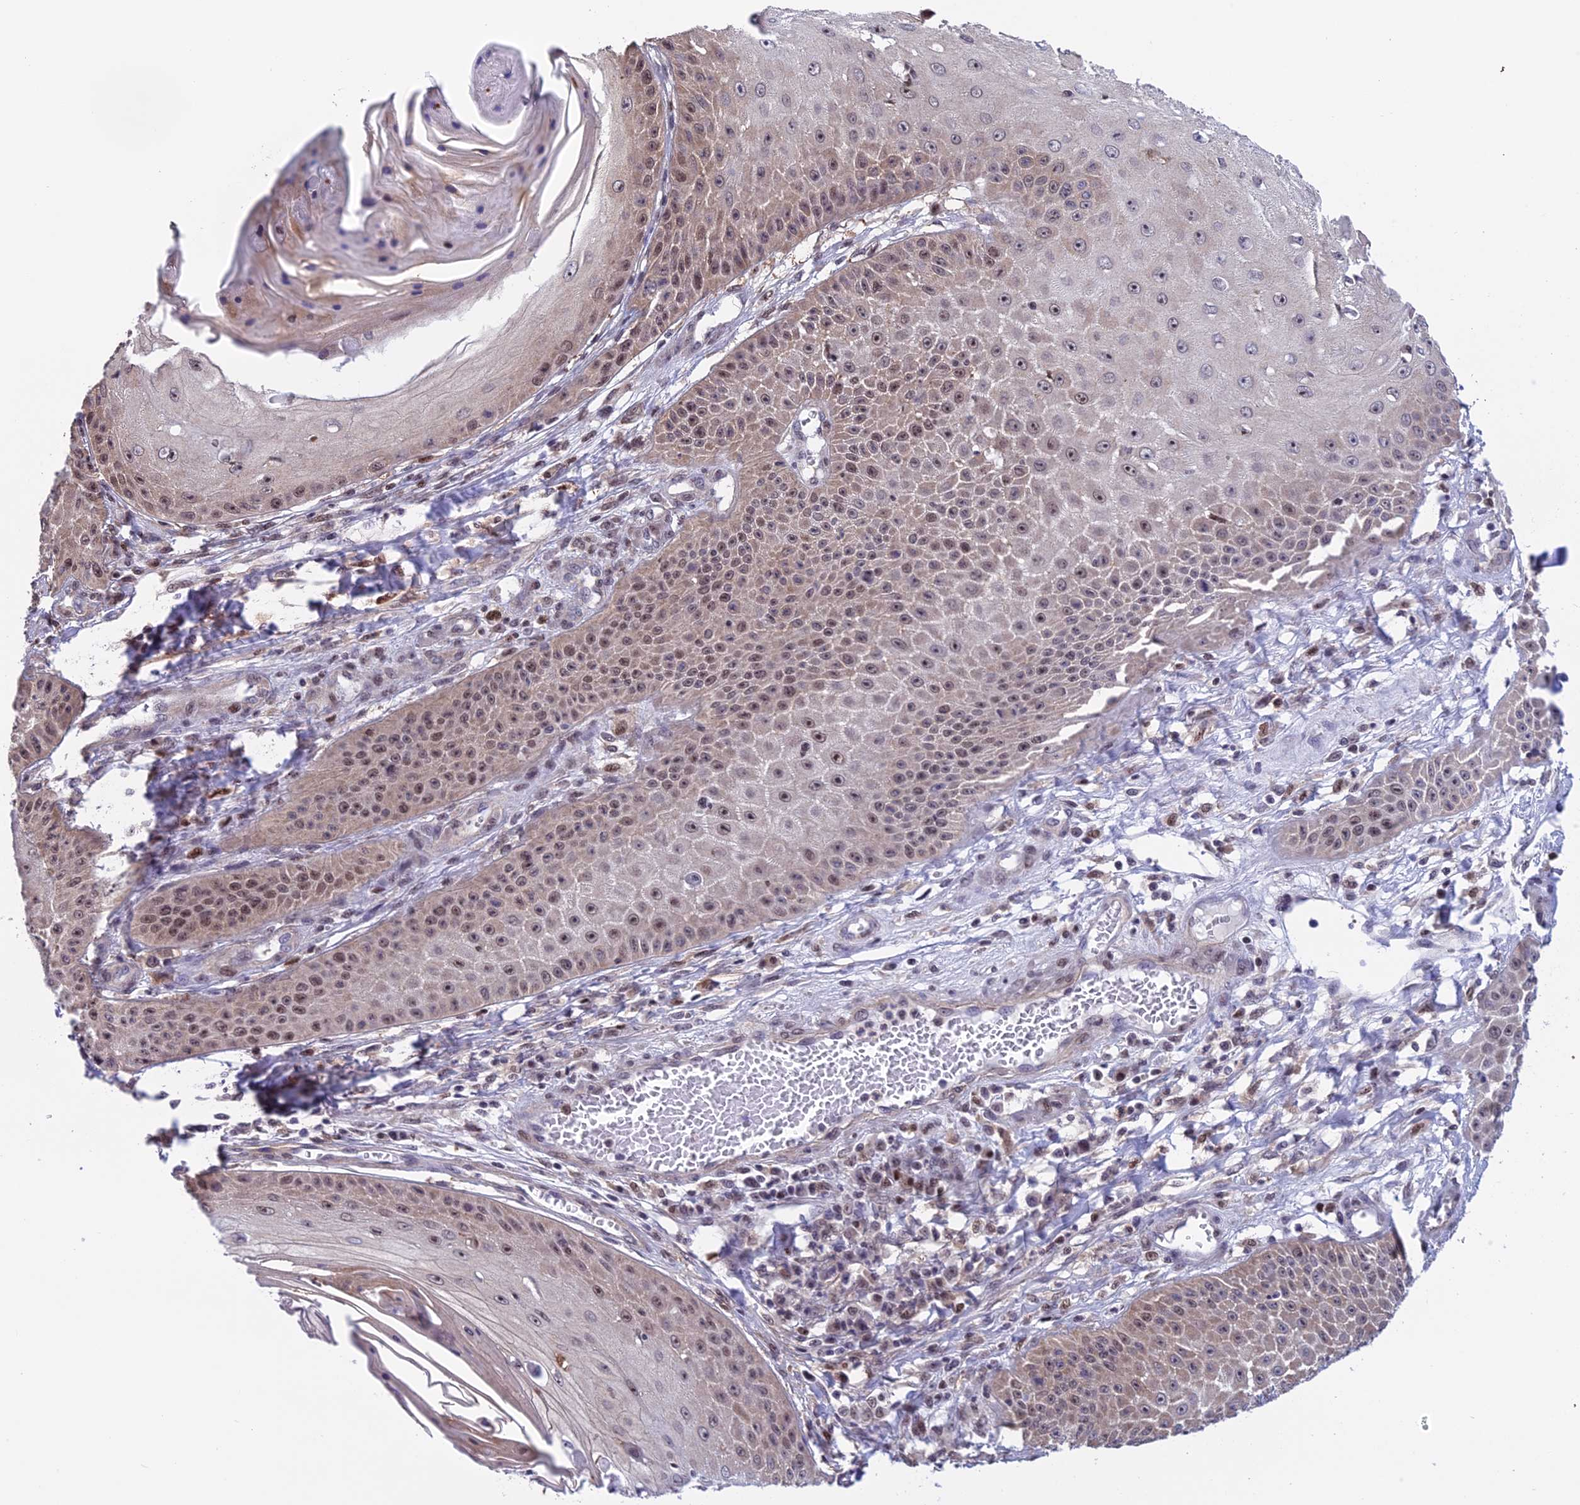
{"staining": {"intensity": "moderate", "quantity": "25%-75%", "location": "cytoplasmic/membranous,nuclear"}, "tissue": "skin cancer", "cell_type": "Tumor cells", "image_type": "cancer", "snomed": [{"axis": "morphology", "description": "Squamous cell carcinoma, NOS"}, {"axis": "topography", "description": "Skin"}], "caption": "Skin cancer stained for a protein (brown) displays moderate cytoplasmic/membranous and nuclear positive expression in about 25%-75% of tumor cells.", "gene": "MIS12", "patient": {"sex": "male", "age": 70}}